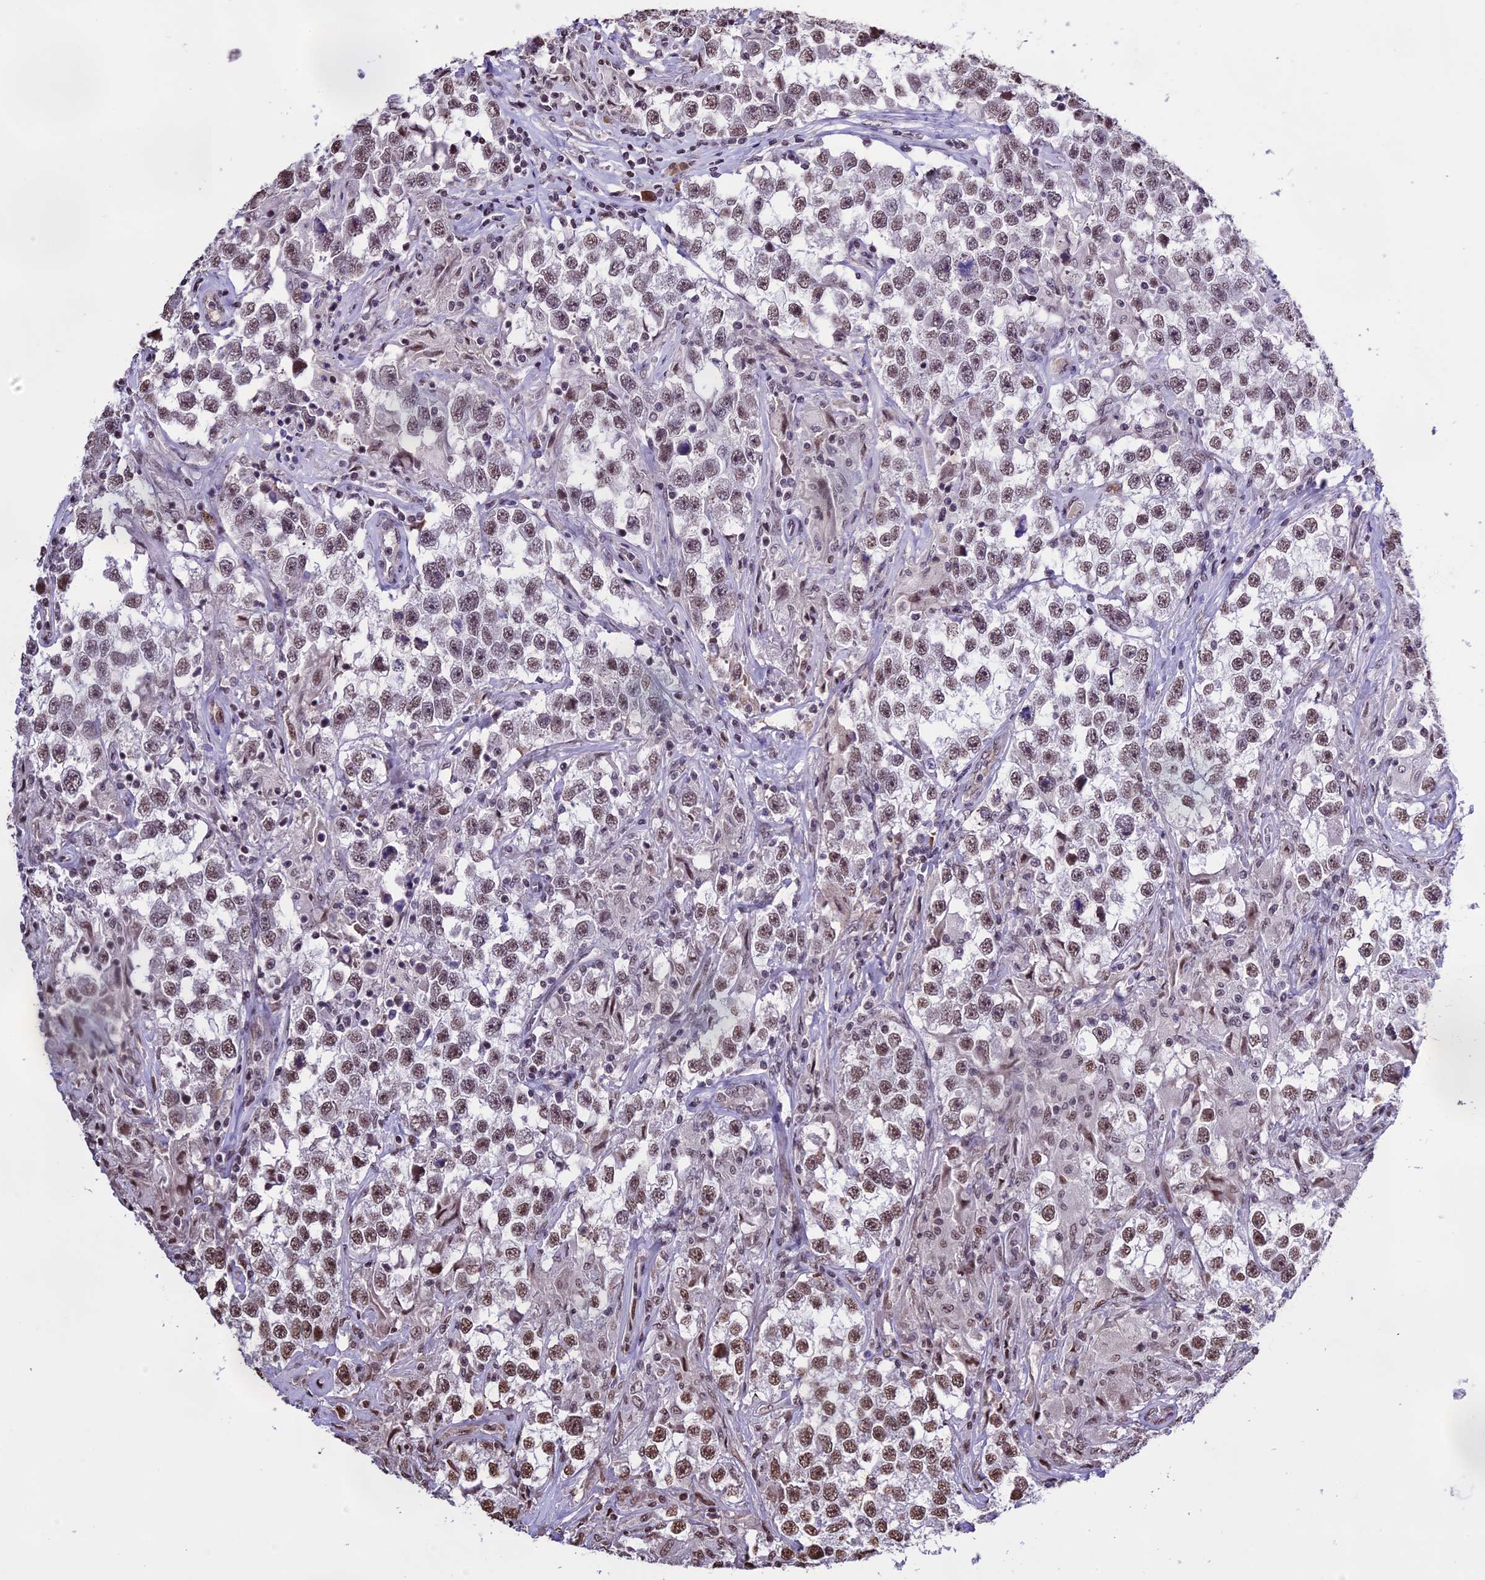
{"staining": {"intensity": "moderate", "quantity": ">75%", "location": "nuclear"}, "tissue": "testis cancer", "cell_type": "Tumor cells", "image_type": "cancer", "snomed": [{"axis": "morphology", "description": "Seminoma, NOS"}, {"axis": "topography", "description": "Testis"}], "caption": "IHC of human testis cancer displays medium levels of moderate nuclear staining in about >75% of tumor cells.", "gene": "POLR3E", "patient": {"sex": "male", "age": 46}}